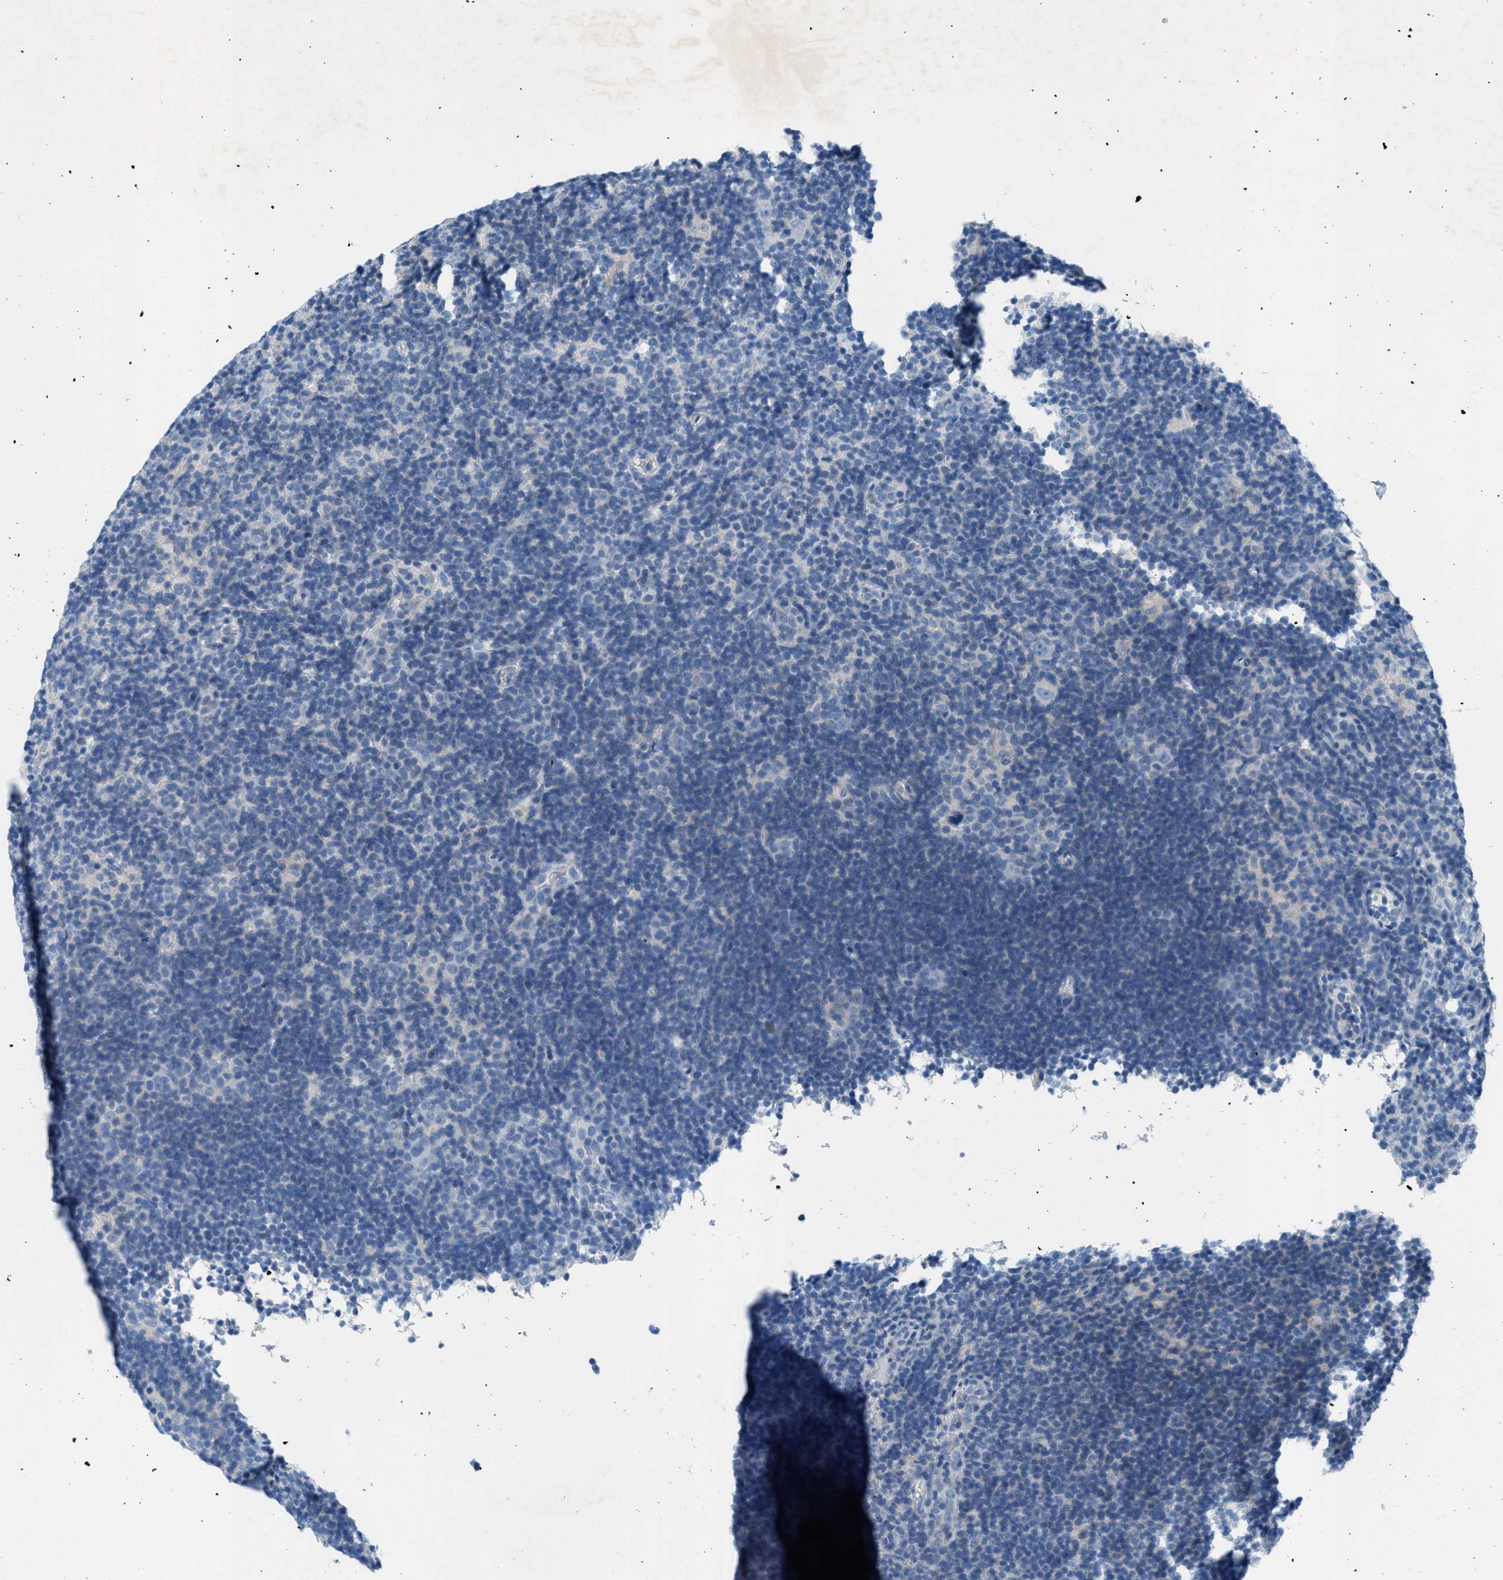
{"staining": {"intensity": "negative", "quantity": "none", "location": "none"}, "tissue": "lymphoma", "cell_type": "Tumor cells", "image_type": "cancer", "snomed": [{"axis": "morphology", "description": "Hodgkin's disease, NOS"}, {"axis": "topography", "description": "Lymph node"}], "caption": "DAB (3,3'-diaminobenzidine) immunohistochemical staining of human lymphoma reveals no significant expression in tumor cells. The staining is performed using DAB (3,3'-diaminobenzidine) brown chromogen with nuclei counter-stained in using hematoxylin.", "gene": "GALNT17", "patient": {"sex": "female", "age": 57}}